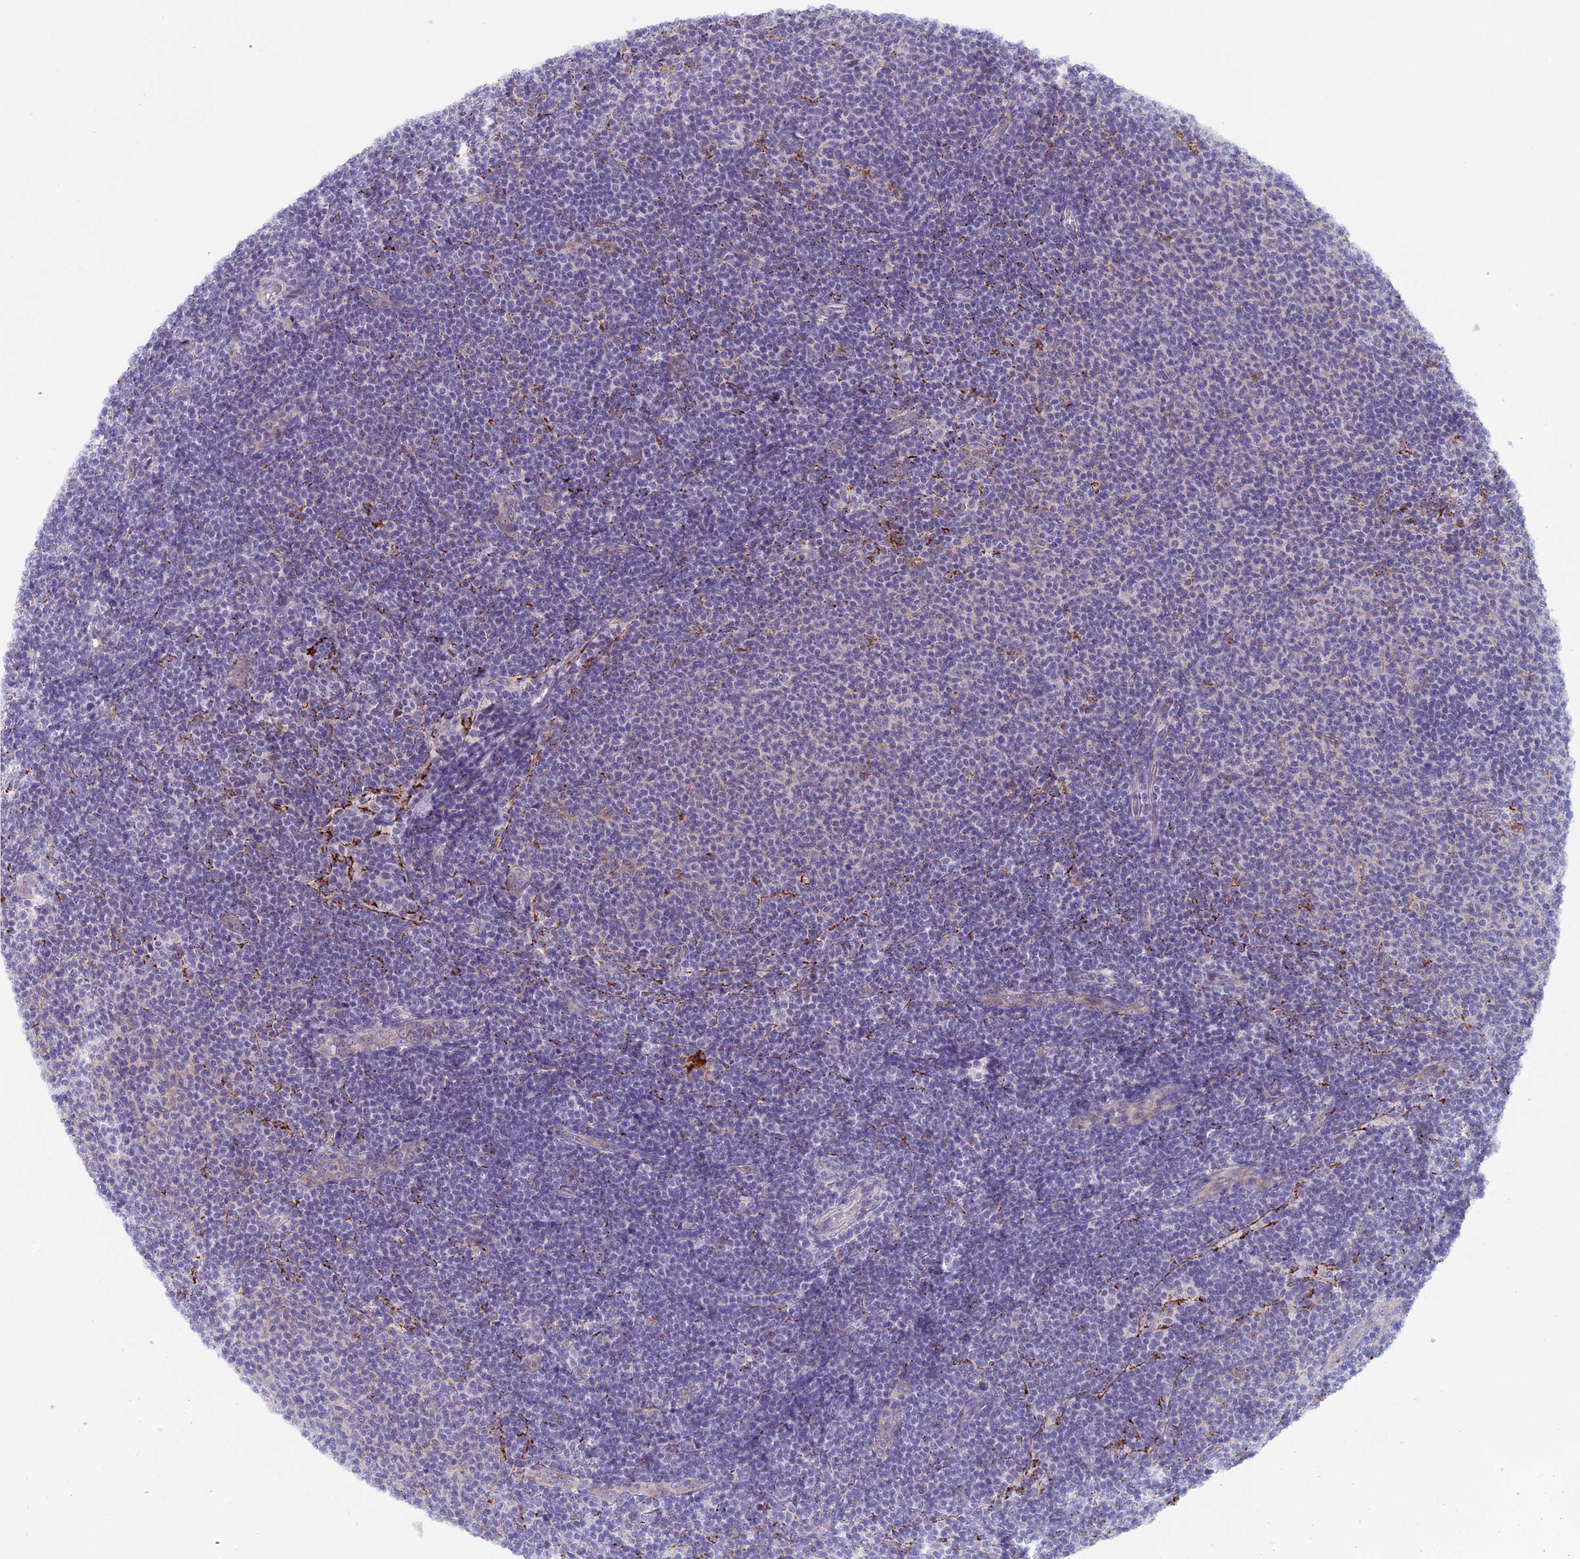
{"staining": {"intensity": "negative", "quantity": "none", "location": "none"}, "tissue": "lymphoma", "cell_type": "Tumor cells", "image_type": "cancer", "snomed": [{"axis": "morphology", "description": "Malignant lymphoma, non-Hodgkin's type, Low grade"}, {"axis": "topography", "description": "Lymph node"}], "caption": "There is no significant staining in tumor cells of lymphoma.", "gene": "SEMA7A", "patient": {"sex": "male", "age": 66}}